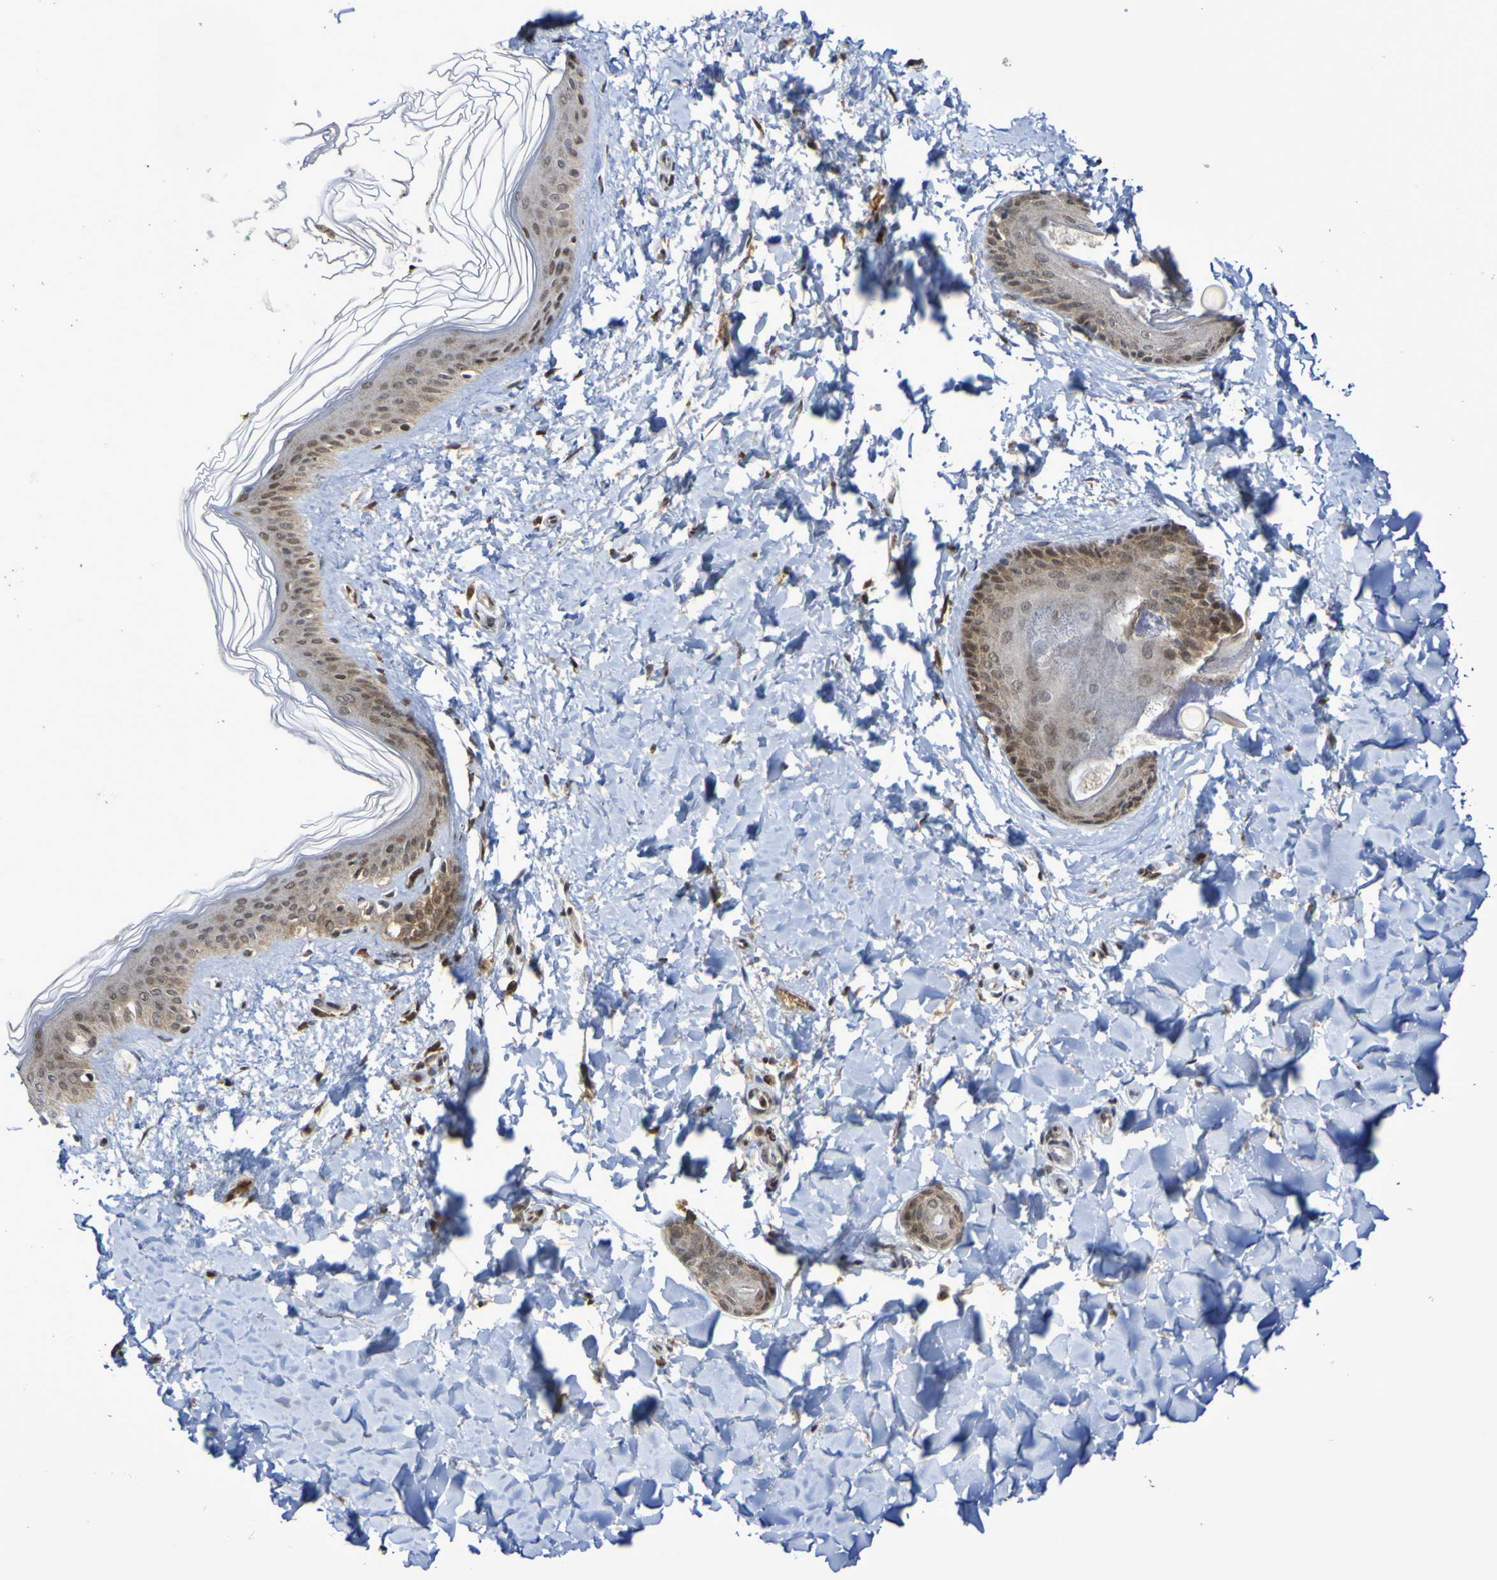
{"staining": {"intensity": "moderate", "quantity": "25%-75%", "location": "cytoplasmic/membranous"}, "tissue": "skin", "cell_type": "Fibroblasts", "image_type": "normal", "snomed": [{"axis": "morphology", "description": "Normal tissue, NOS"}, {"axis": "topography", "description": "Skin"}], "caption": "This image demonstrates IHC staining of normal skin, with medium moderate cytoplasmic/membranous expression in about 25%-75% of fibroblasts.", "gene": "ITLN1", "patient": {"sex": "female", "age": 41}}